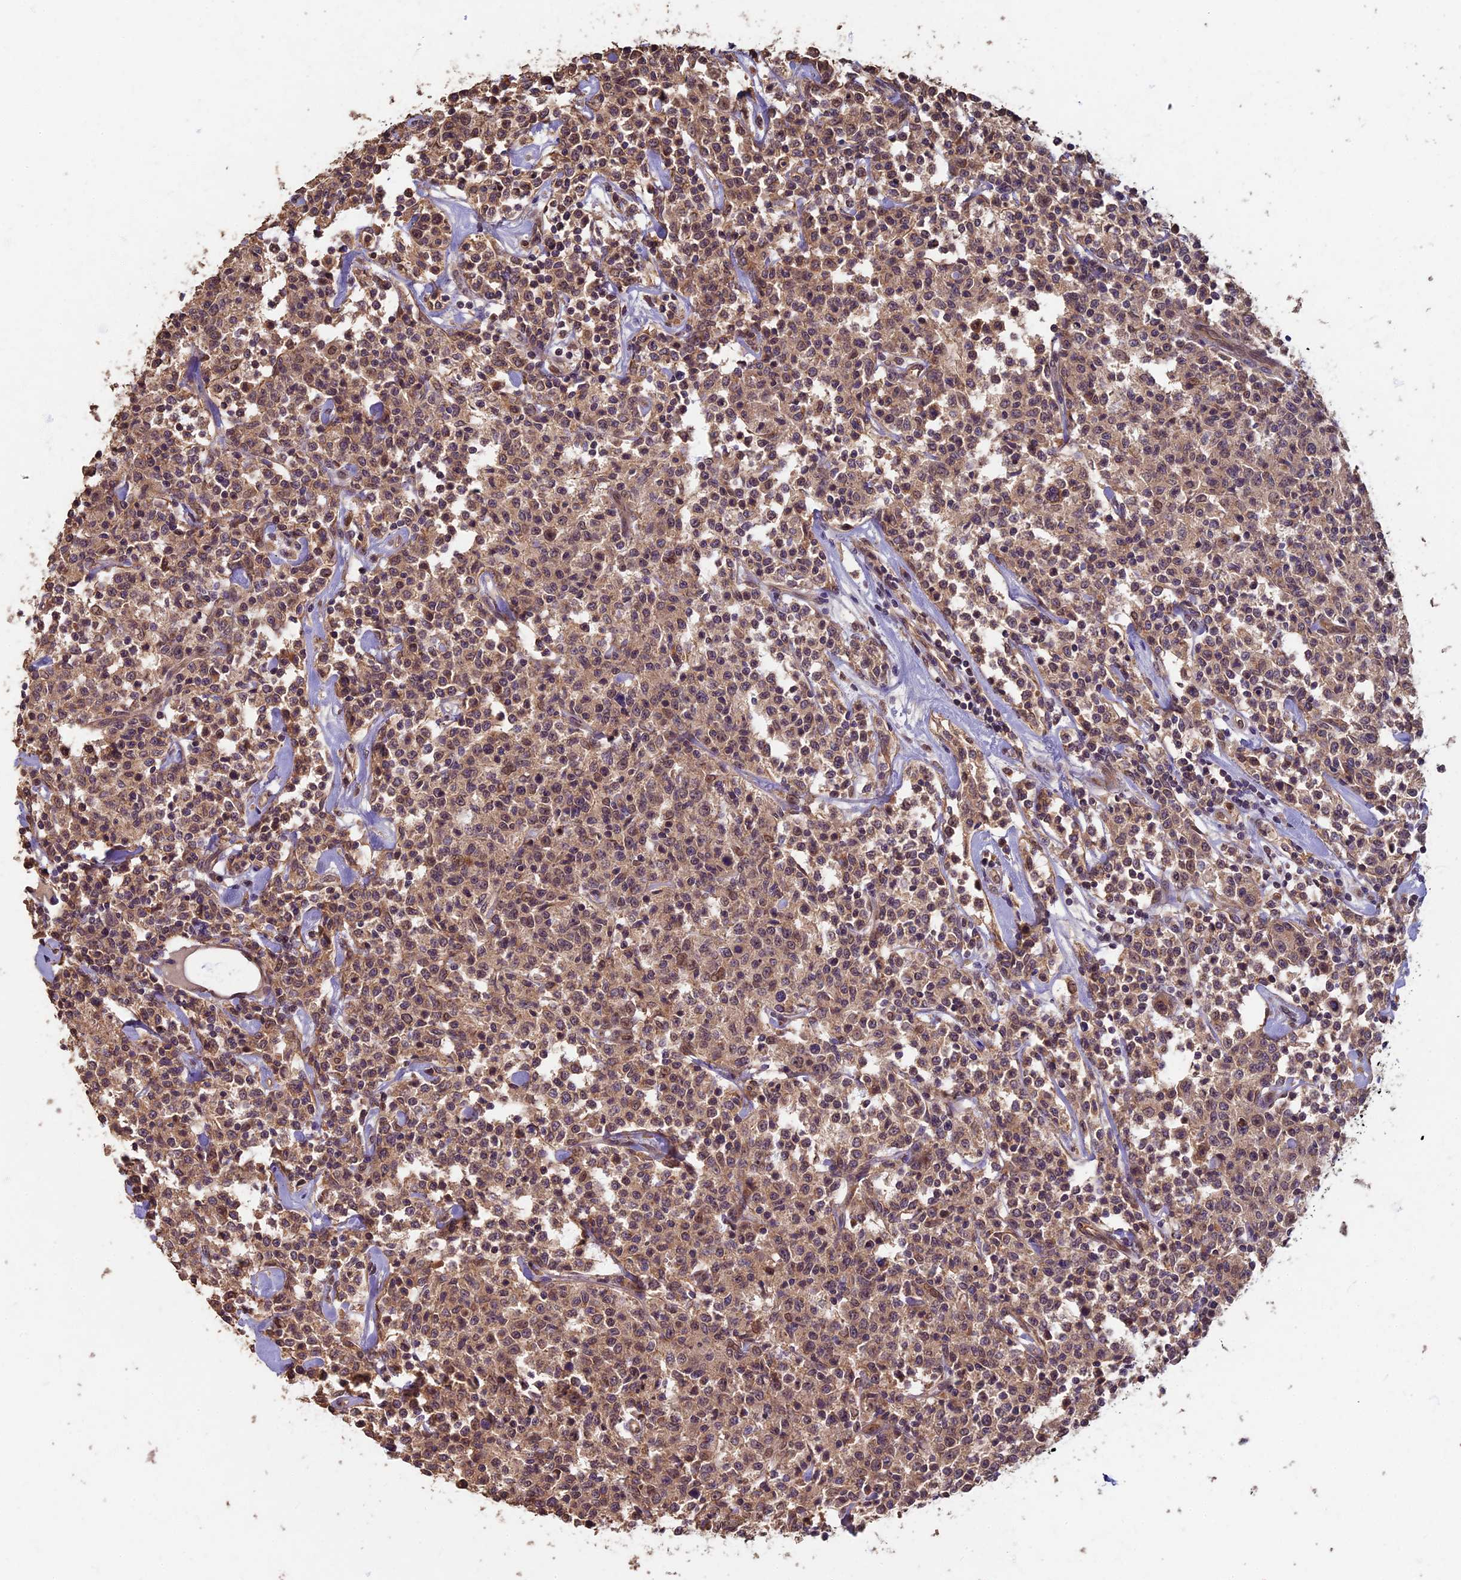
{"staining": {"intensity": "moderate", "quantity": ">75%", "location": "cytoplasmic/membranous,nuclear"}, "tissue": "lymphoma", "cell_type": "Tumor cells", "image_type": "cancer", "snomed": [{"axis": "morphology", "description": "Malignant lymphoma, non-Hodgkin's type, Low grade"}, {"axis": "topography", "description": "Small intestine"}], "caption": "Brown immunohistochemical staining in human malignant lymphoma, non-Hodgkin's type (low-grade) exhibits moderate cytoplasmic/membranous and nuclear positivity in approximately >75% of tumor cells.", "gene": "RSPH3", "patient": {"sex": "female", "age": 59}}